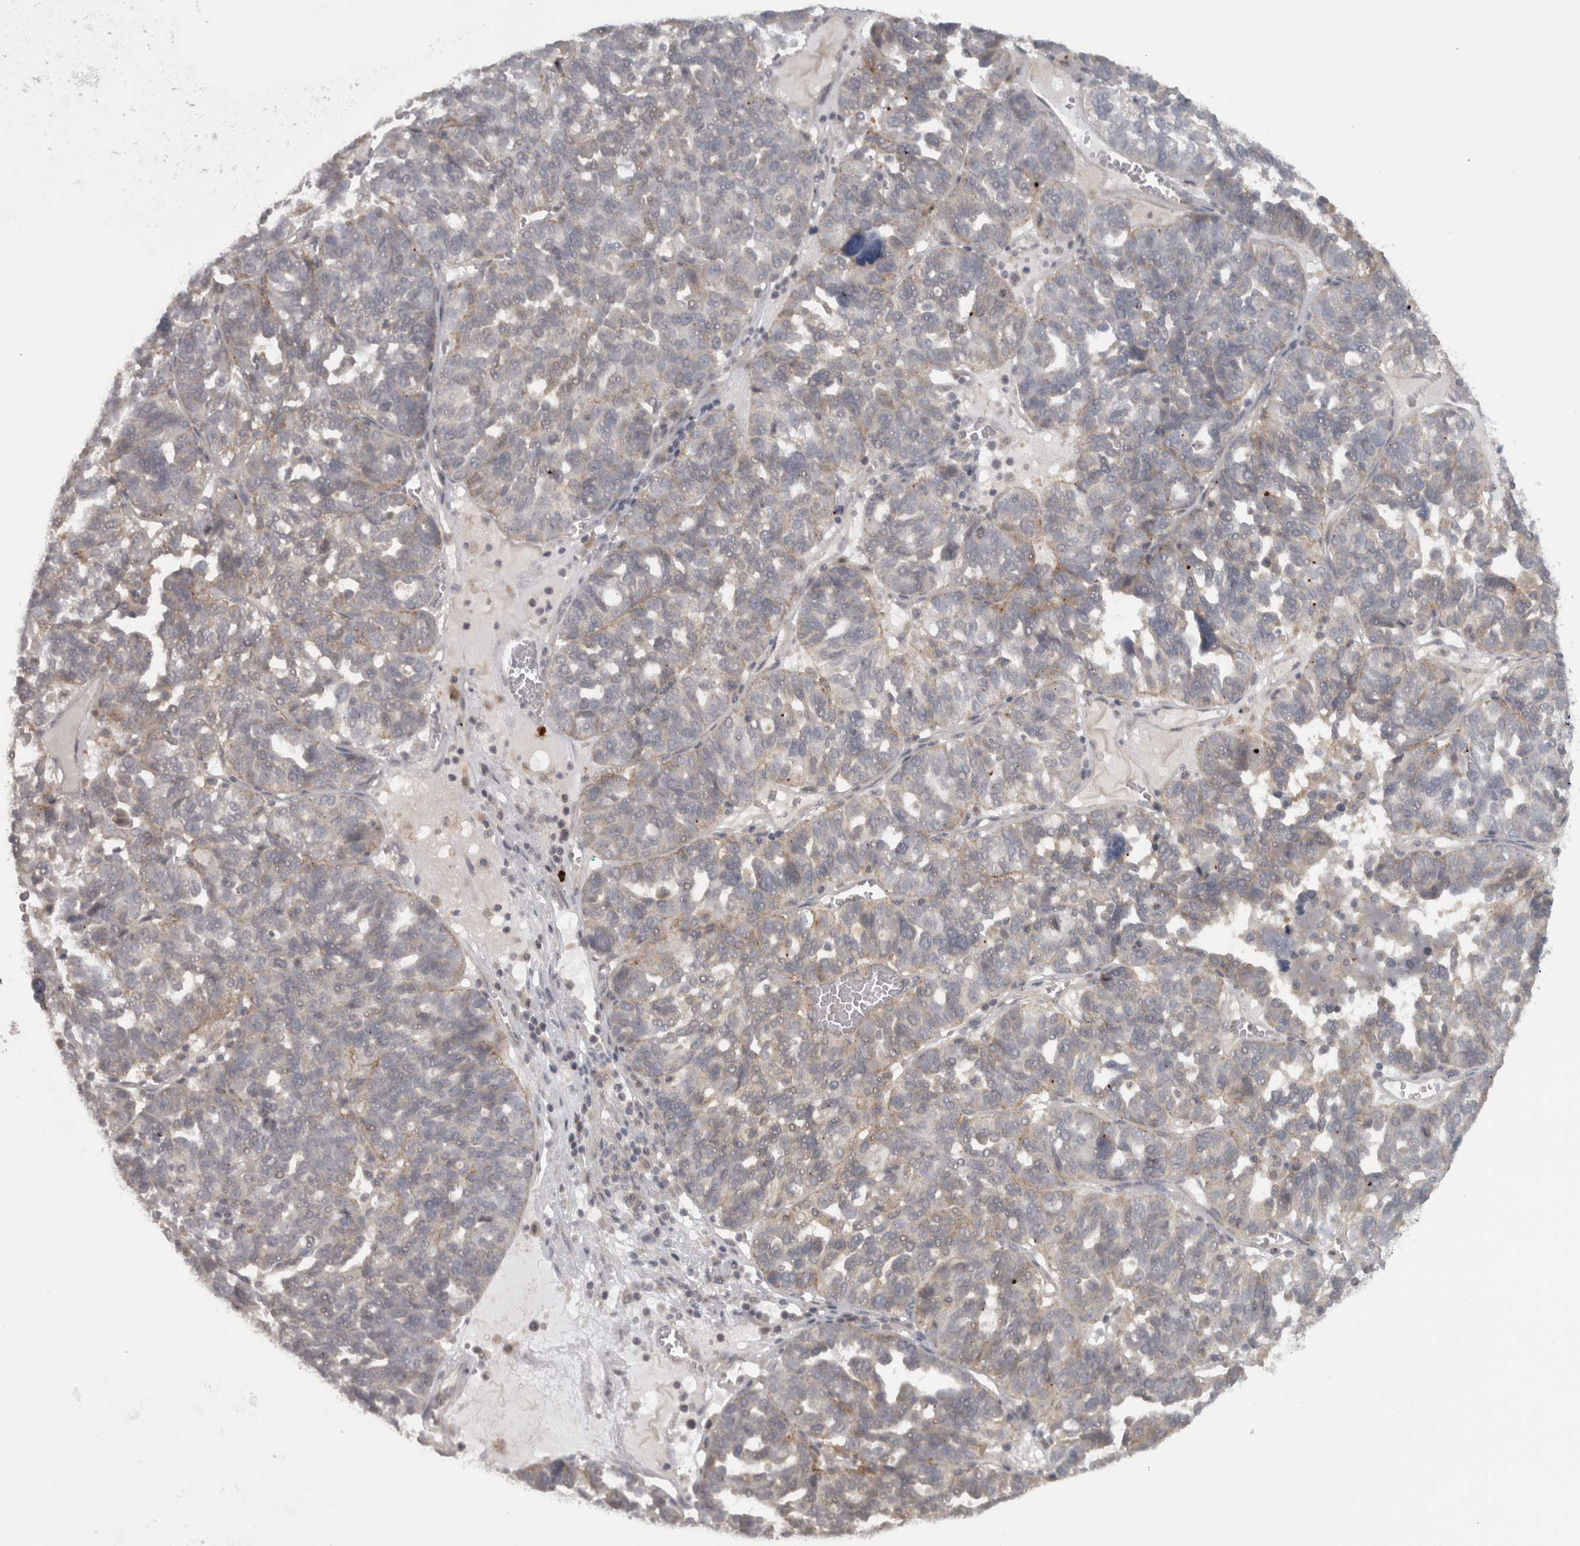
{"staining": {"intensity": "weak", "quantity": "<25%", "location": "cytoplasmic/membranous"}, "tissue": "ovarian cancer", "cell_type": "Tumor cells", "image_type": "cancer", "snomed": [{"axis": "morphology", "description": "Cystadenocarcinoma, serous, NOS"}, {"axis": "topography", "description": "Ovary"}], "caption": "Tumor cells are negative for brown protein staining in ovarian cancer.", "gene": "SLCO5A1", "patient": {"sex": "female", "age": 59}}